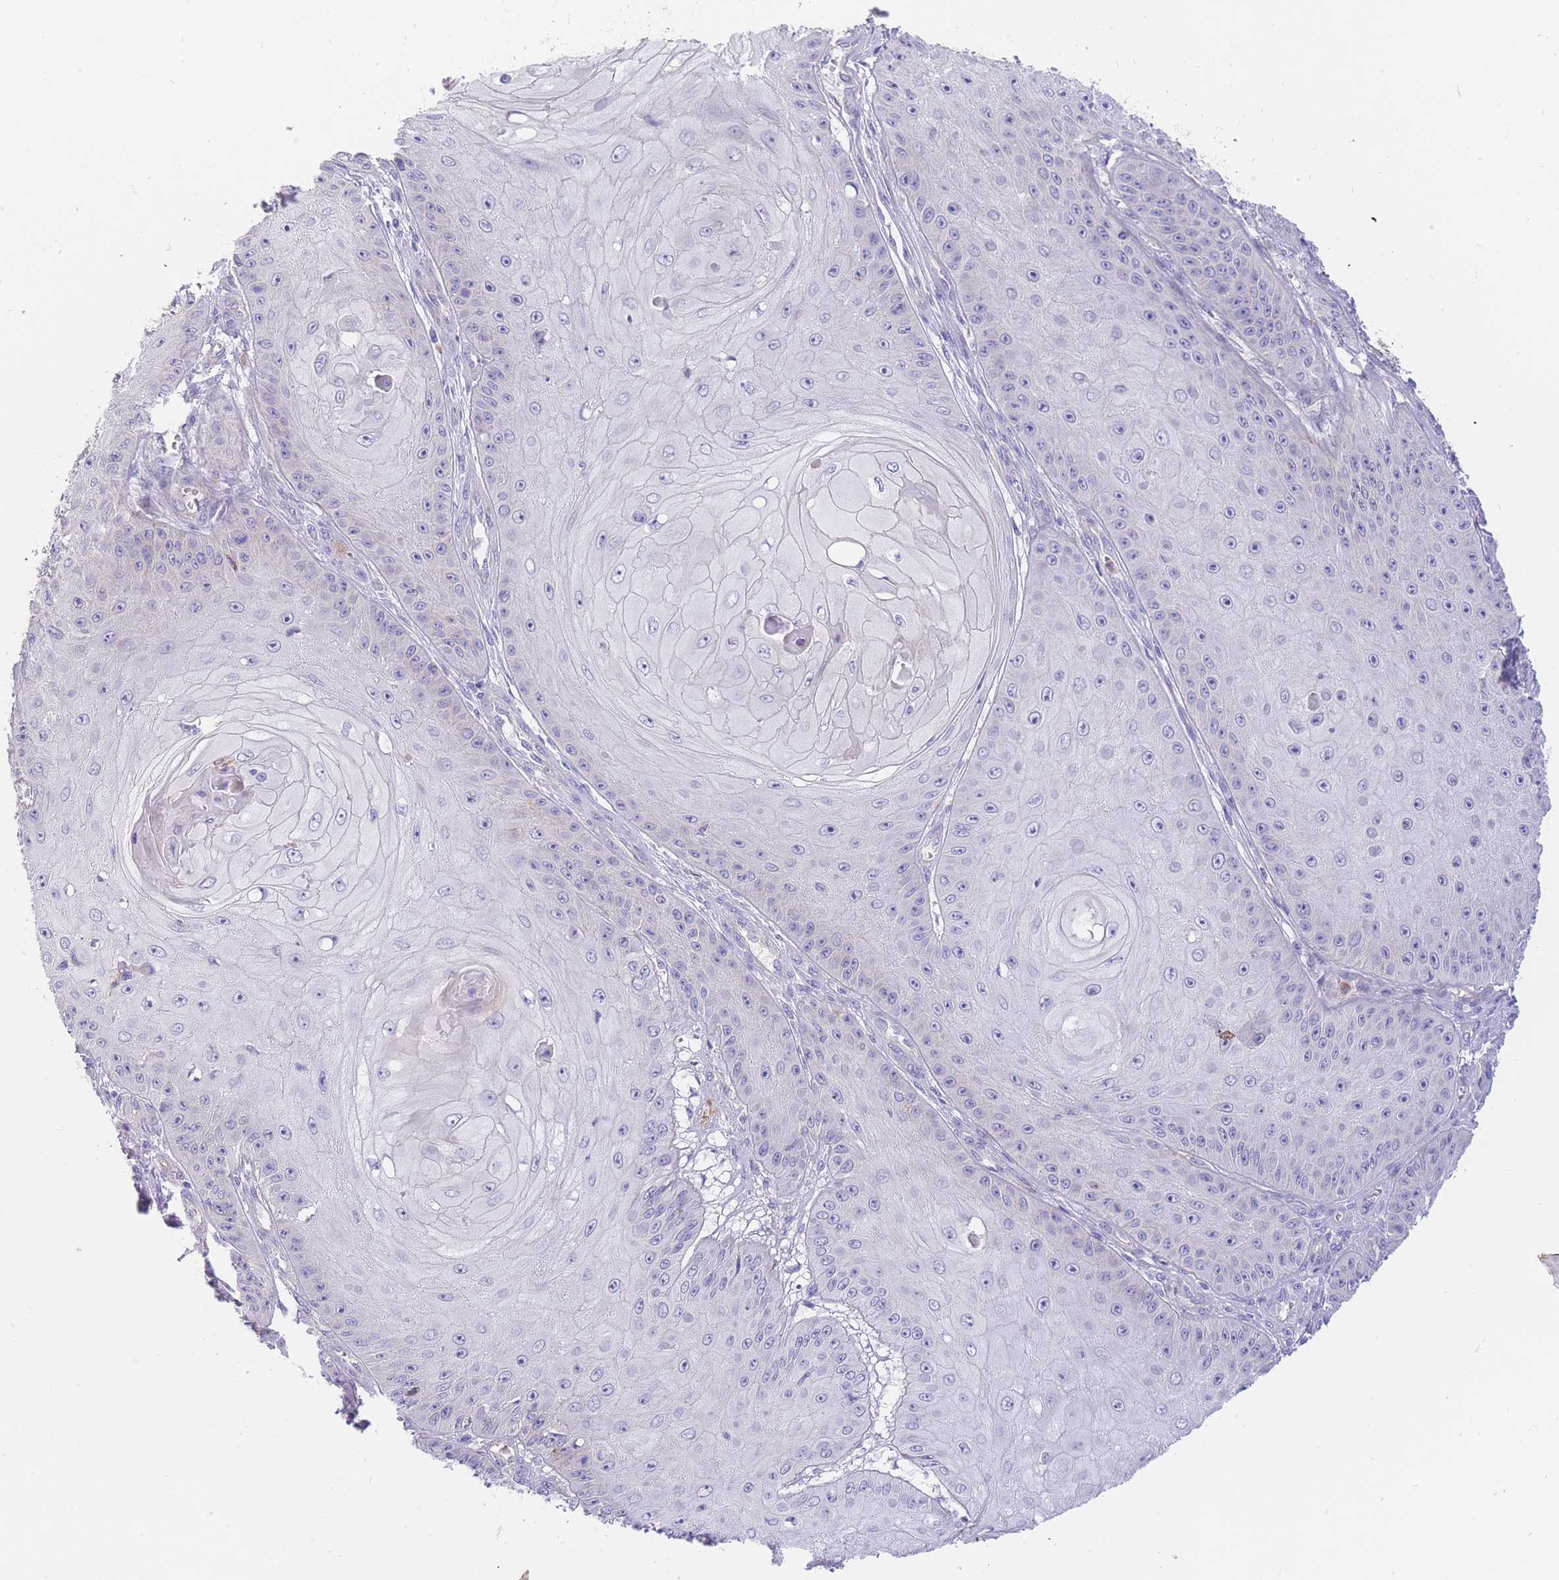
{"staining": {"intensity": "negative", "quantity": "none", "location": "none"}, "tissue": "skin cancer", "cell_type": "Tumor cells", "image_type": "cancer", "snomed": [{"axis": "morphology", "description": "Squamous cell carcinoma, NOS"}, {"axis": "topography", "description": "Skin"}], "caption": "Human squamous cell carcinoma (skin) stained for a protein using immunohistochemistry (IHC) reveals no expression in tumor cells.", "gene": "SULT1A1", "patient": {"sex": "male", "age": 70}}